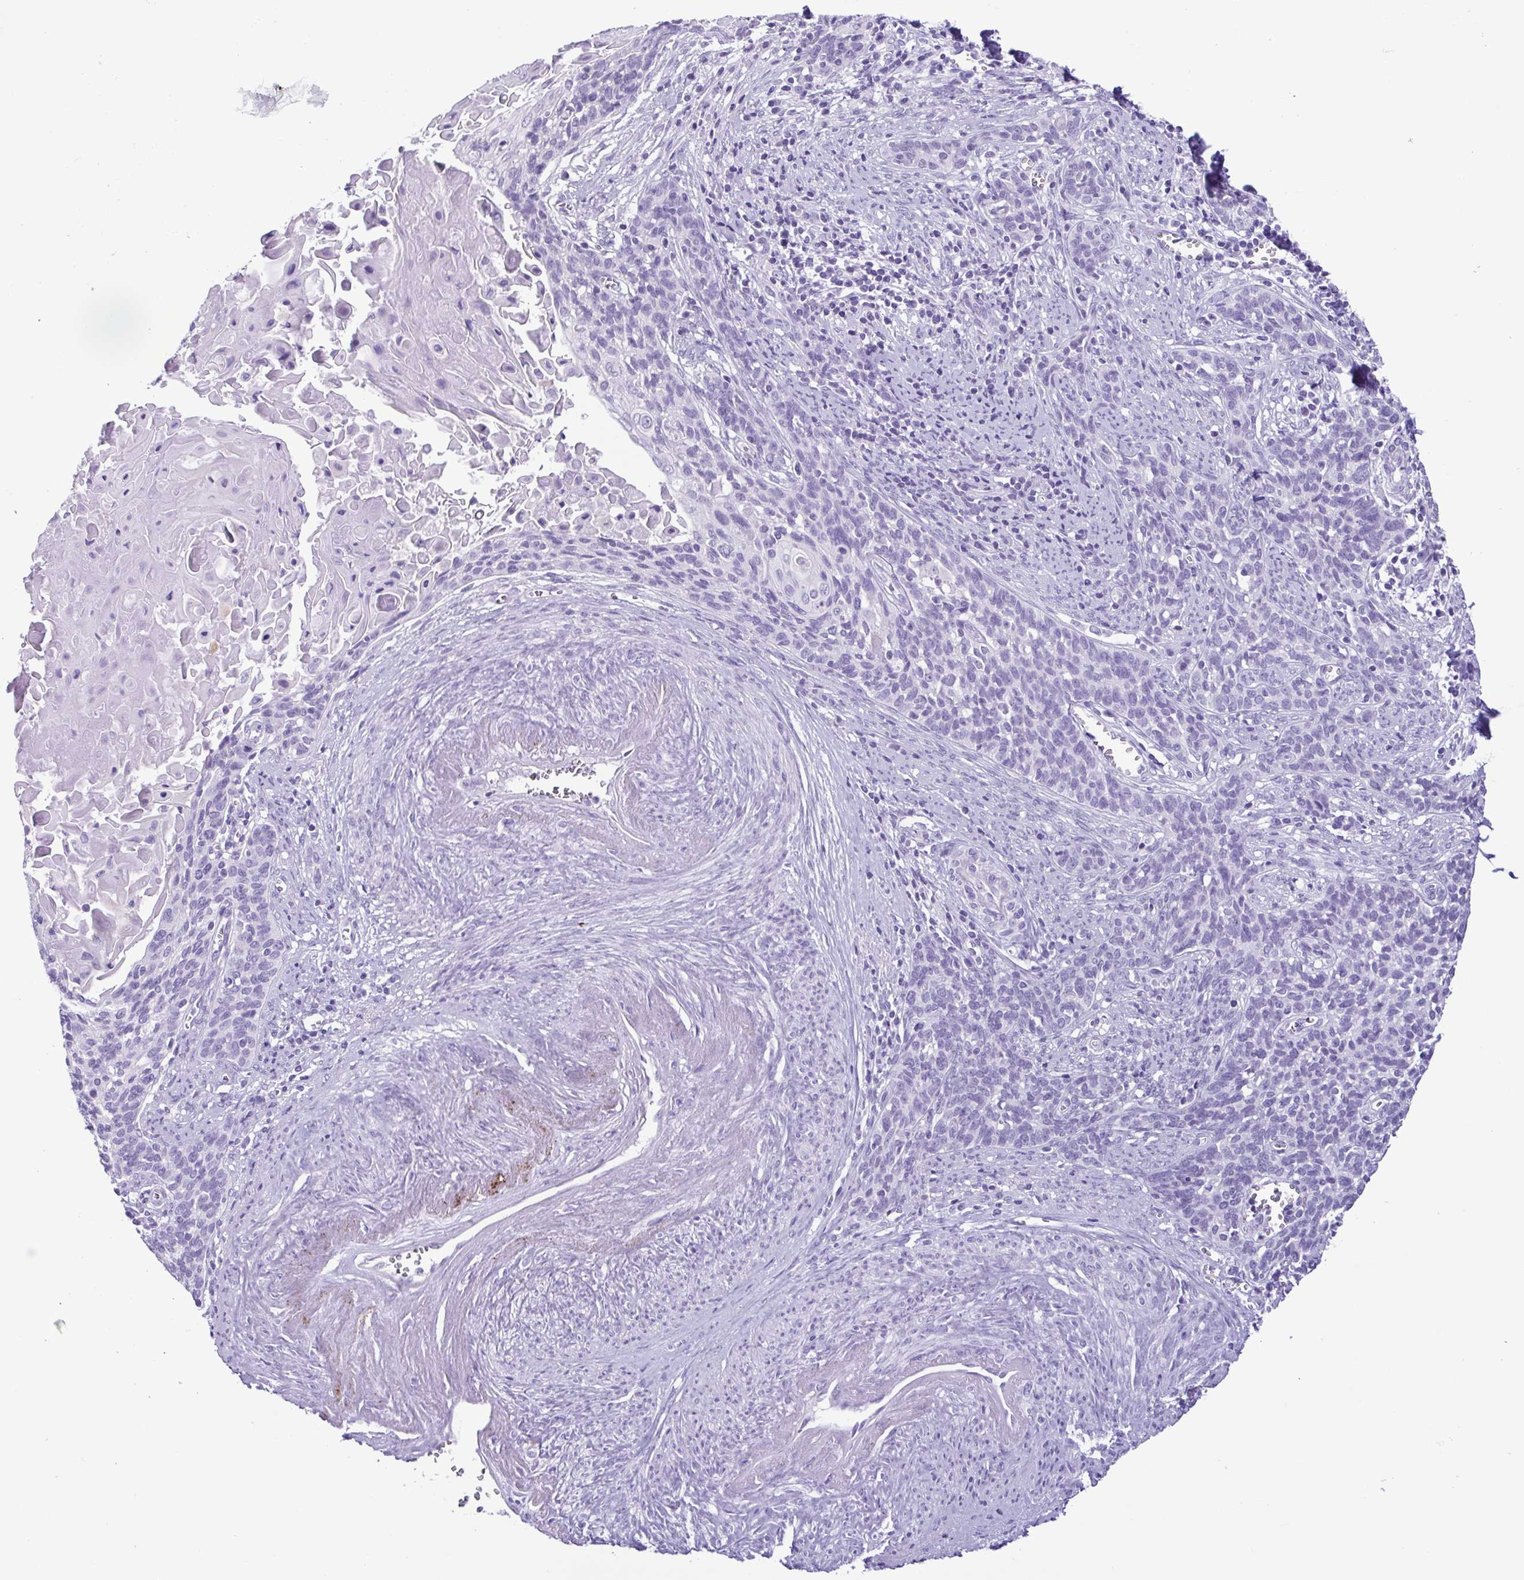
{"staining": {"intensity": "negative", "quantity": "none", "location": "none"}, "tissue": "cervical cancer", "cell_type": "Tumor cells", "image_type": "cancer", "snomed": [{"axis": "morphology", "description": "Squamous cell carcinoma, NOS"}, {"axis": "topography", "description": "Cervix"}], "caption": "IHC histopathology image of human cervical cancer stained for a protein (brown), which shows no expression in tumor cells. (Brightfield microscopy of DAB immunohistochemistry (IHC) at high magnification).", "gene": "CBY2", "patient": {"sex": "female", "age": 39}}